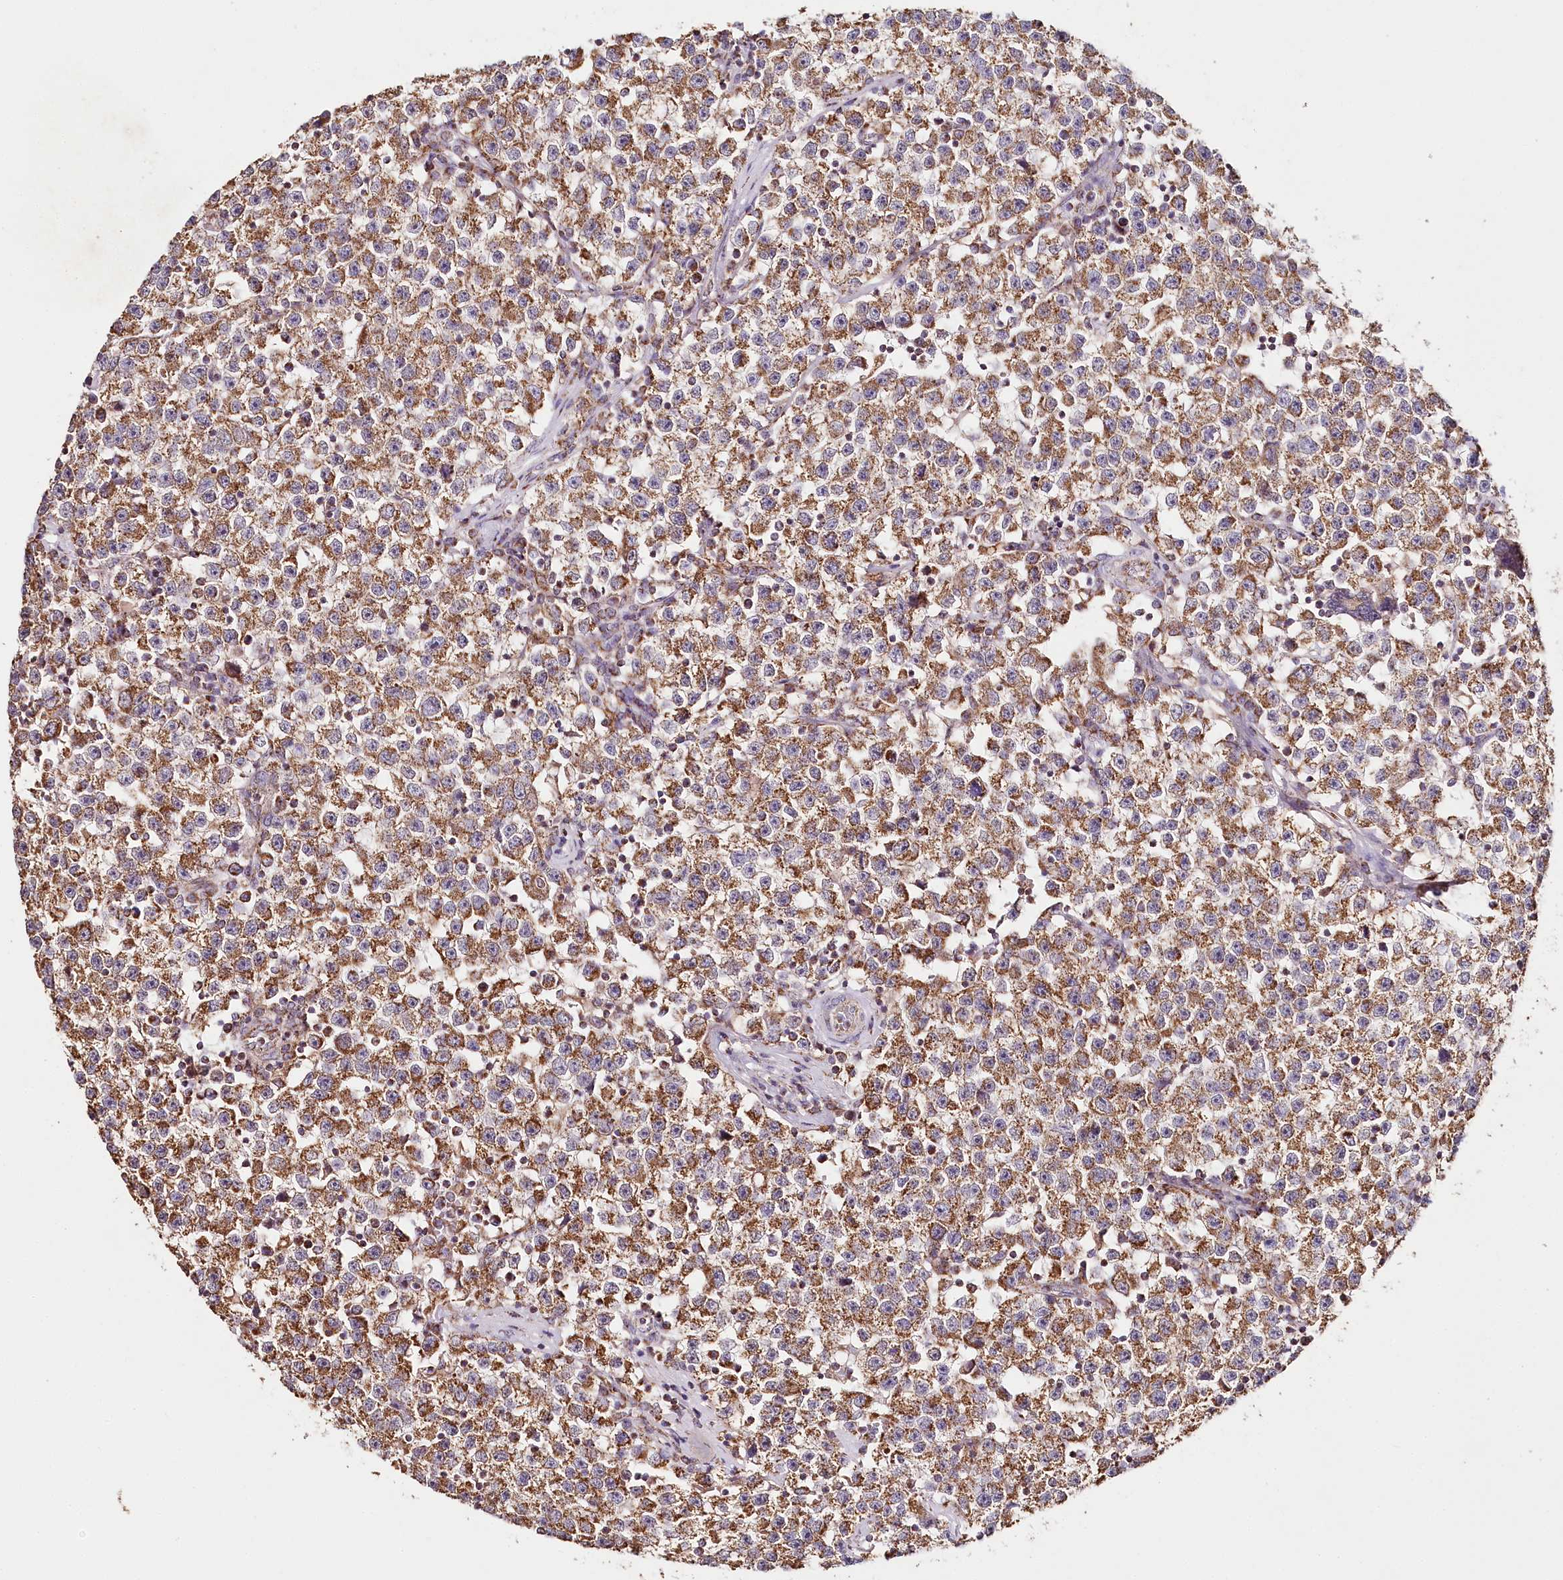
{"staining": {"intensity": "moderate", "quantity": ">75%", "location": "cytoplasmic/membranous"}, "tissue": "testis cancer", "cell_type": "Tumor cells", "image_type": "cancer", "snomed": [{"axis": "morphology", "description": "Seminoma, NOS"}, {"axis": "topography", "description": "Testis"}], "caption": "Immunohistochemical staining of testis cancer (seminoma) demonstrates medium levels of moderate cytoplasmic/membranous protein positivity in approximately >75% of tumor cells.", "gene": "MMP25", "patient": {"sex": "male", "age": 22}}